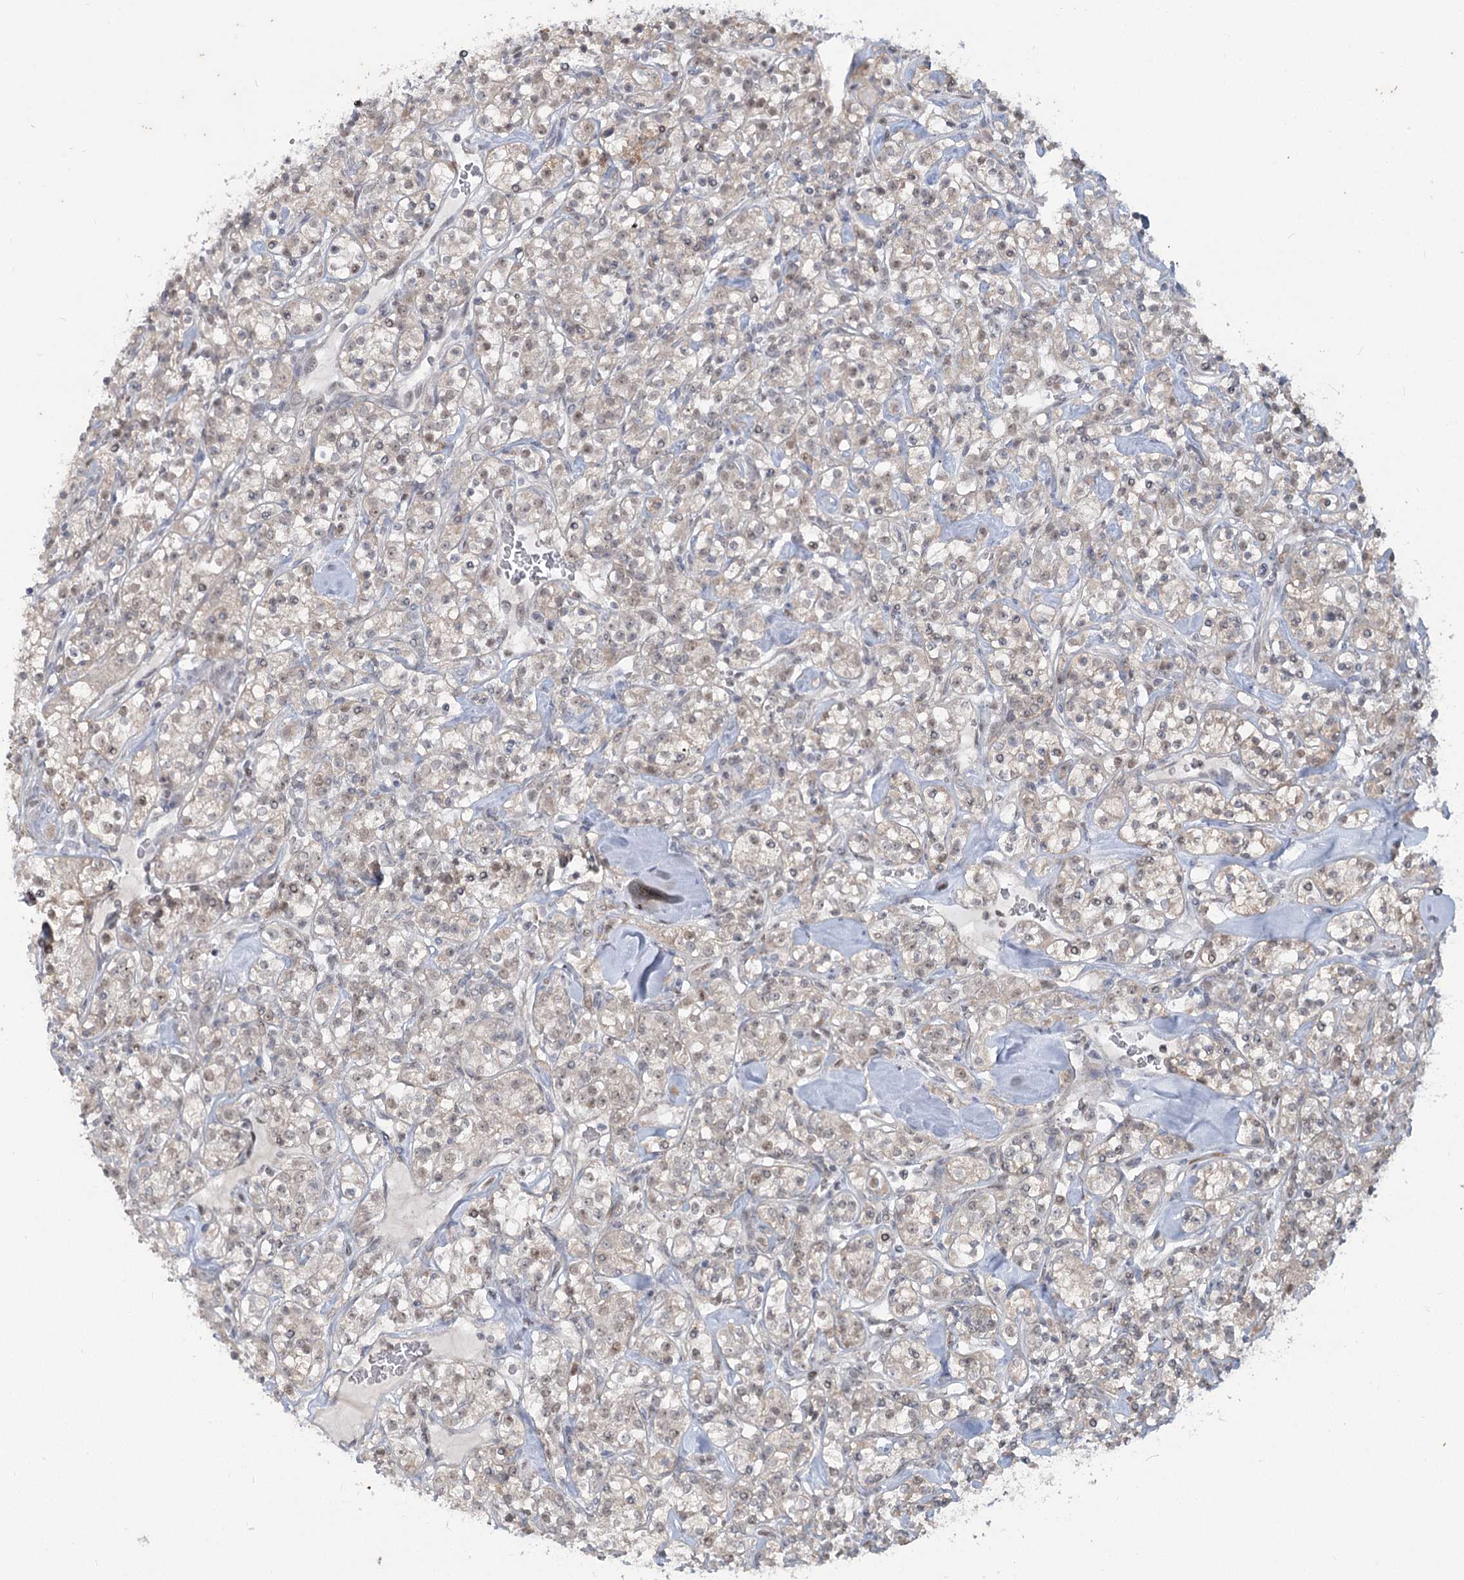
{"staining": {"intensity": "weak", "quantity": "<25%", "location": "nuclear"}, "tissue": "renal cancer", "cell_type": "Tumor cells", "image_type": "cancer", "snomed": [{"axis": "morphology", "description": "Adenocarcinoma, NOS"}, {"axis": "topography", "description": "Kidney"}], "caption": "There is no significant staining in tumor cells of adenocarcinoma (renal).", "gene": "MTG1", "patient": {"sex": "male", "age": 77}}